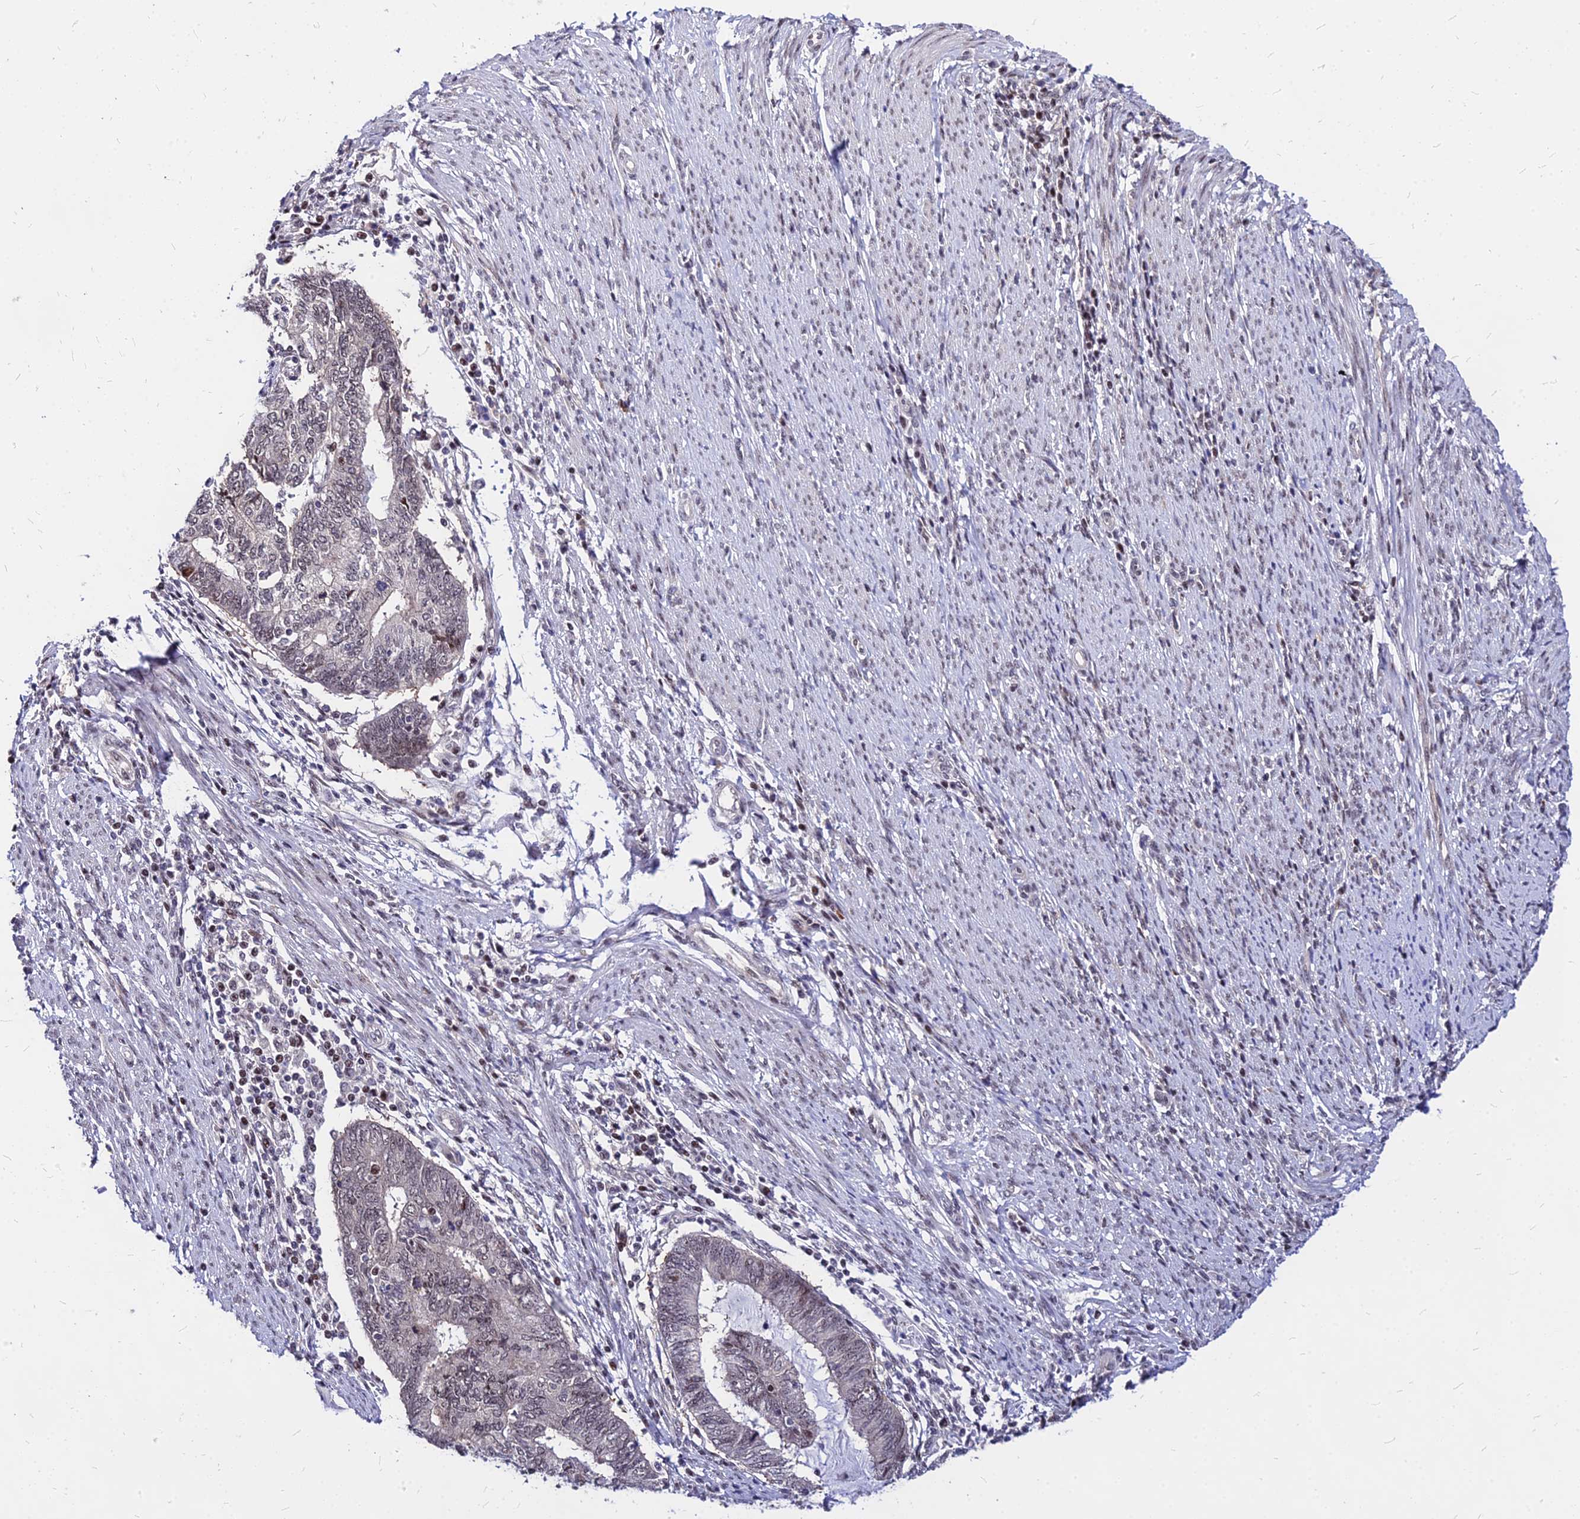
{"staining": {"intensity": "negative", "quantity": "none", "location": "none"}, "tissue": "endometrial cancer", "cell_type": "Tumor cells", "image_type": "cancer", "snomed": [{"axis": "morphology", "description": "Adenocarcinoma, NOS"}, {"axis": "topography", "description": "Uterus"}, {"axis": "topography", "description": "Endometrium"}], "caption": "The IHC micrograph has no significant staining in tumor cells of endometrial cancer (adenocarcinoma) tissue.", "gene": "DDX55", "patient": {"sex": "female", "age": 70}}